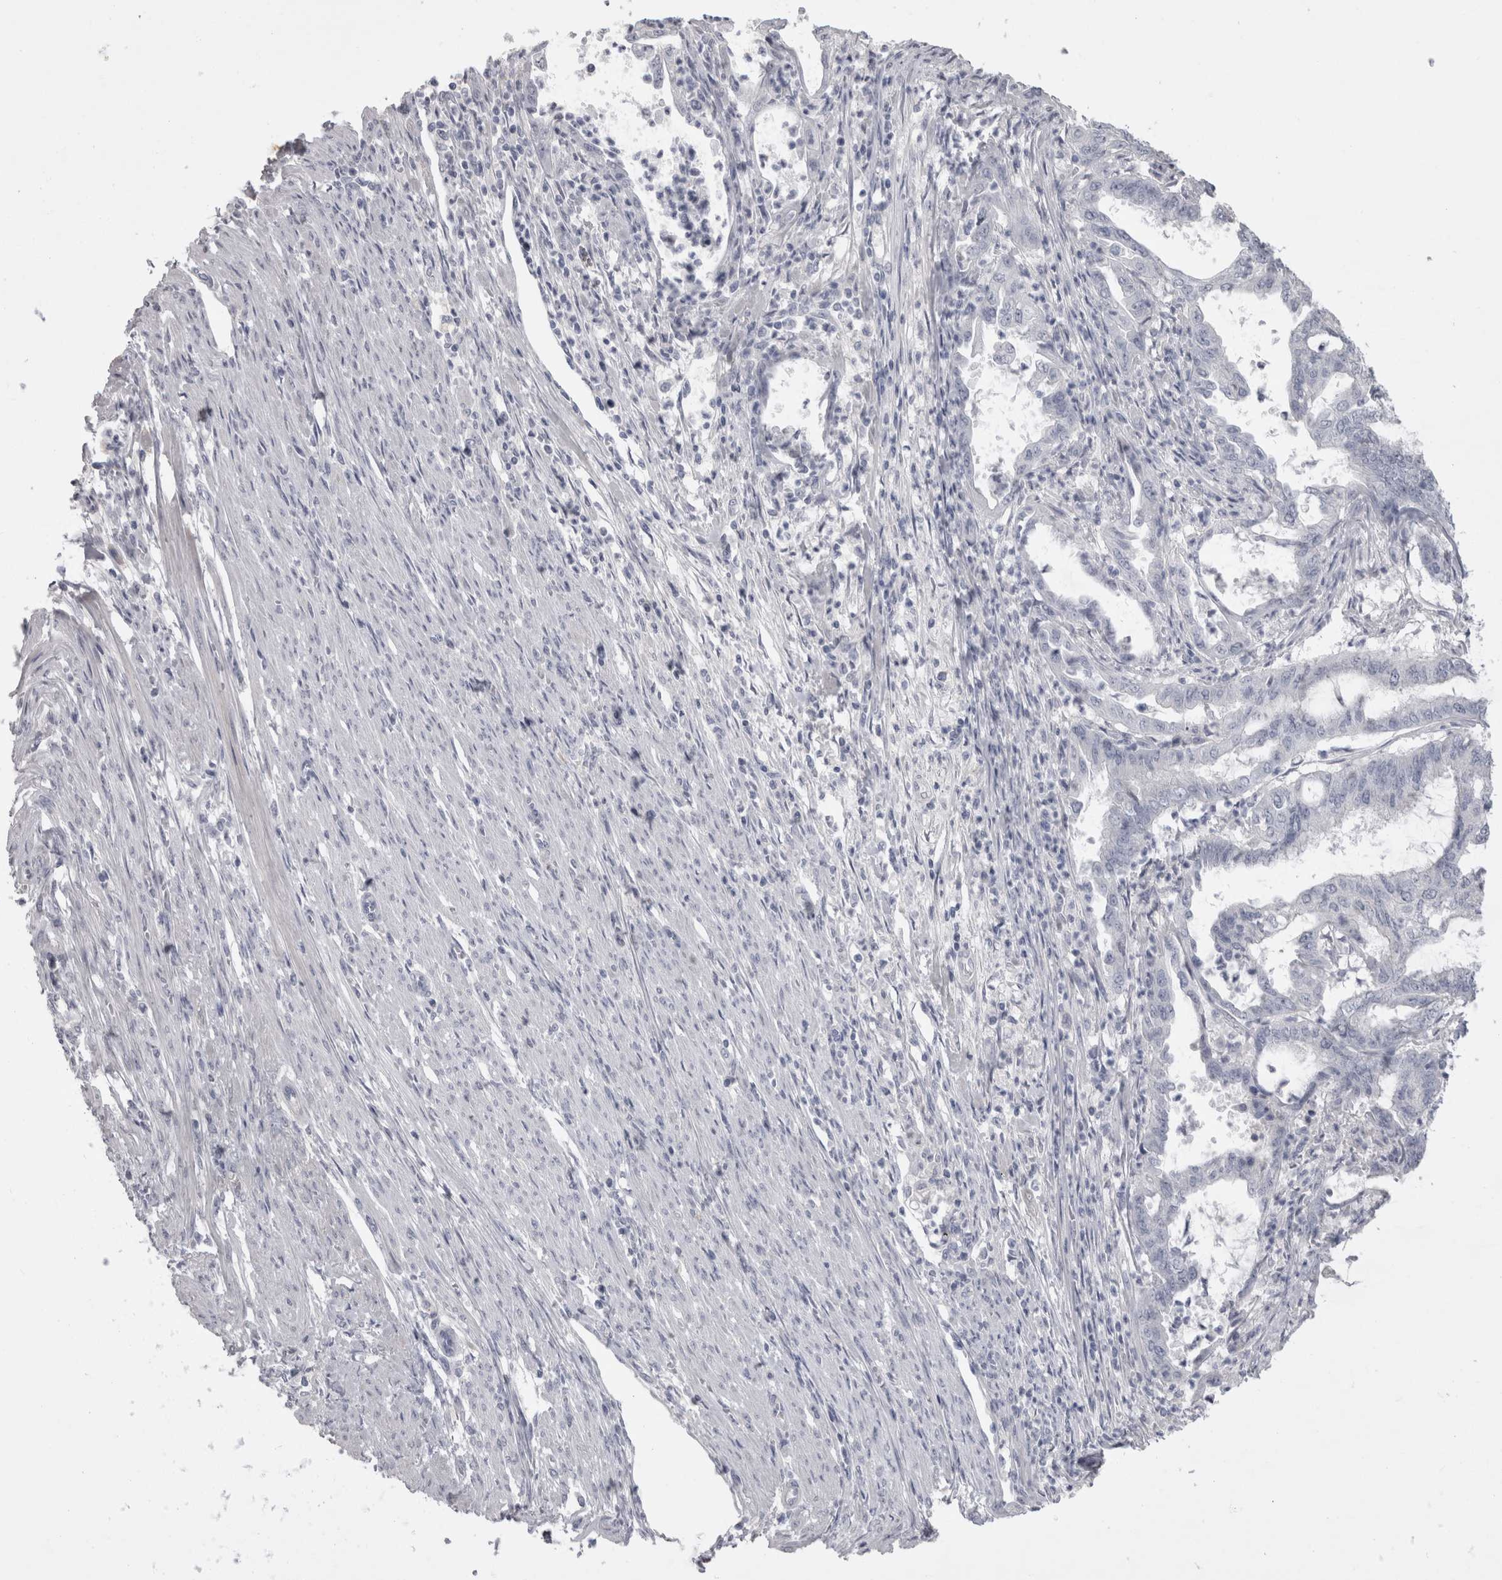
{"staining": {"intensity": "negative", "quantity": "none", "location": "none"}, "tissue": "endometrial cancer", "cell_type": "Tumor cells", "image_type": "cancer", "snomed": [{"axis": "morphology", "description": "Adenocarcinoma, NOS"}, {"axis": "topography", "description": "Endometrium"}], "caption": "Photomicrograph shows no significant protein positivity in tumor cells of endometrial cancer (adenocarcinoma). (DAB IHC visualized using brightfield microscopy, high magnification).", "gene": "ADAM2", "patient": {"sex": "female", "age": 51}}